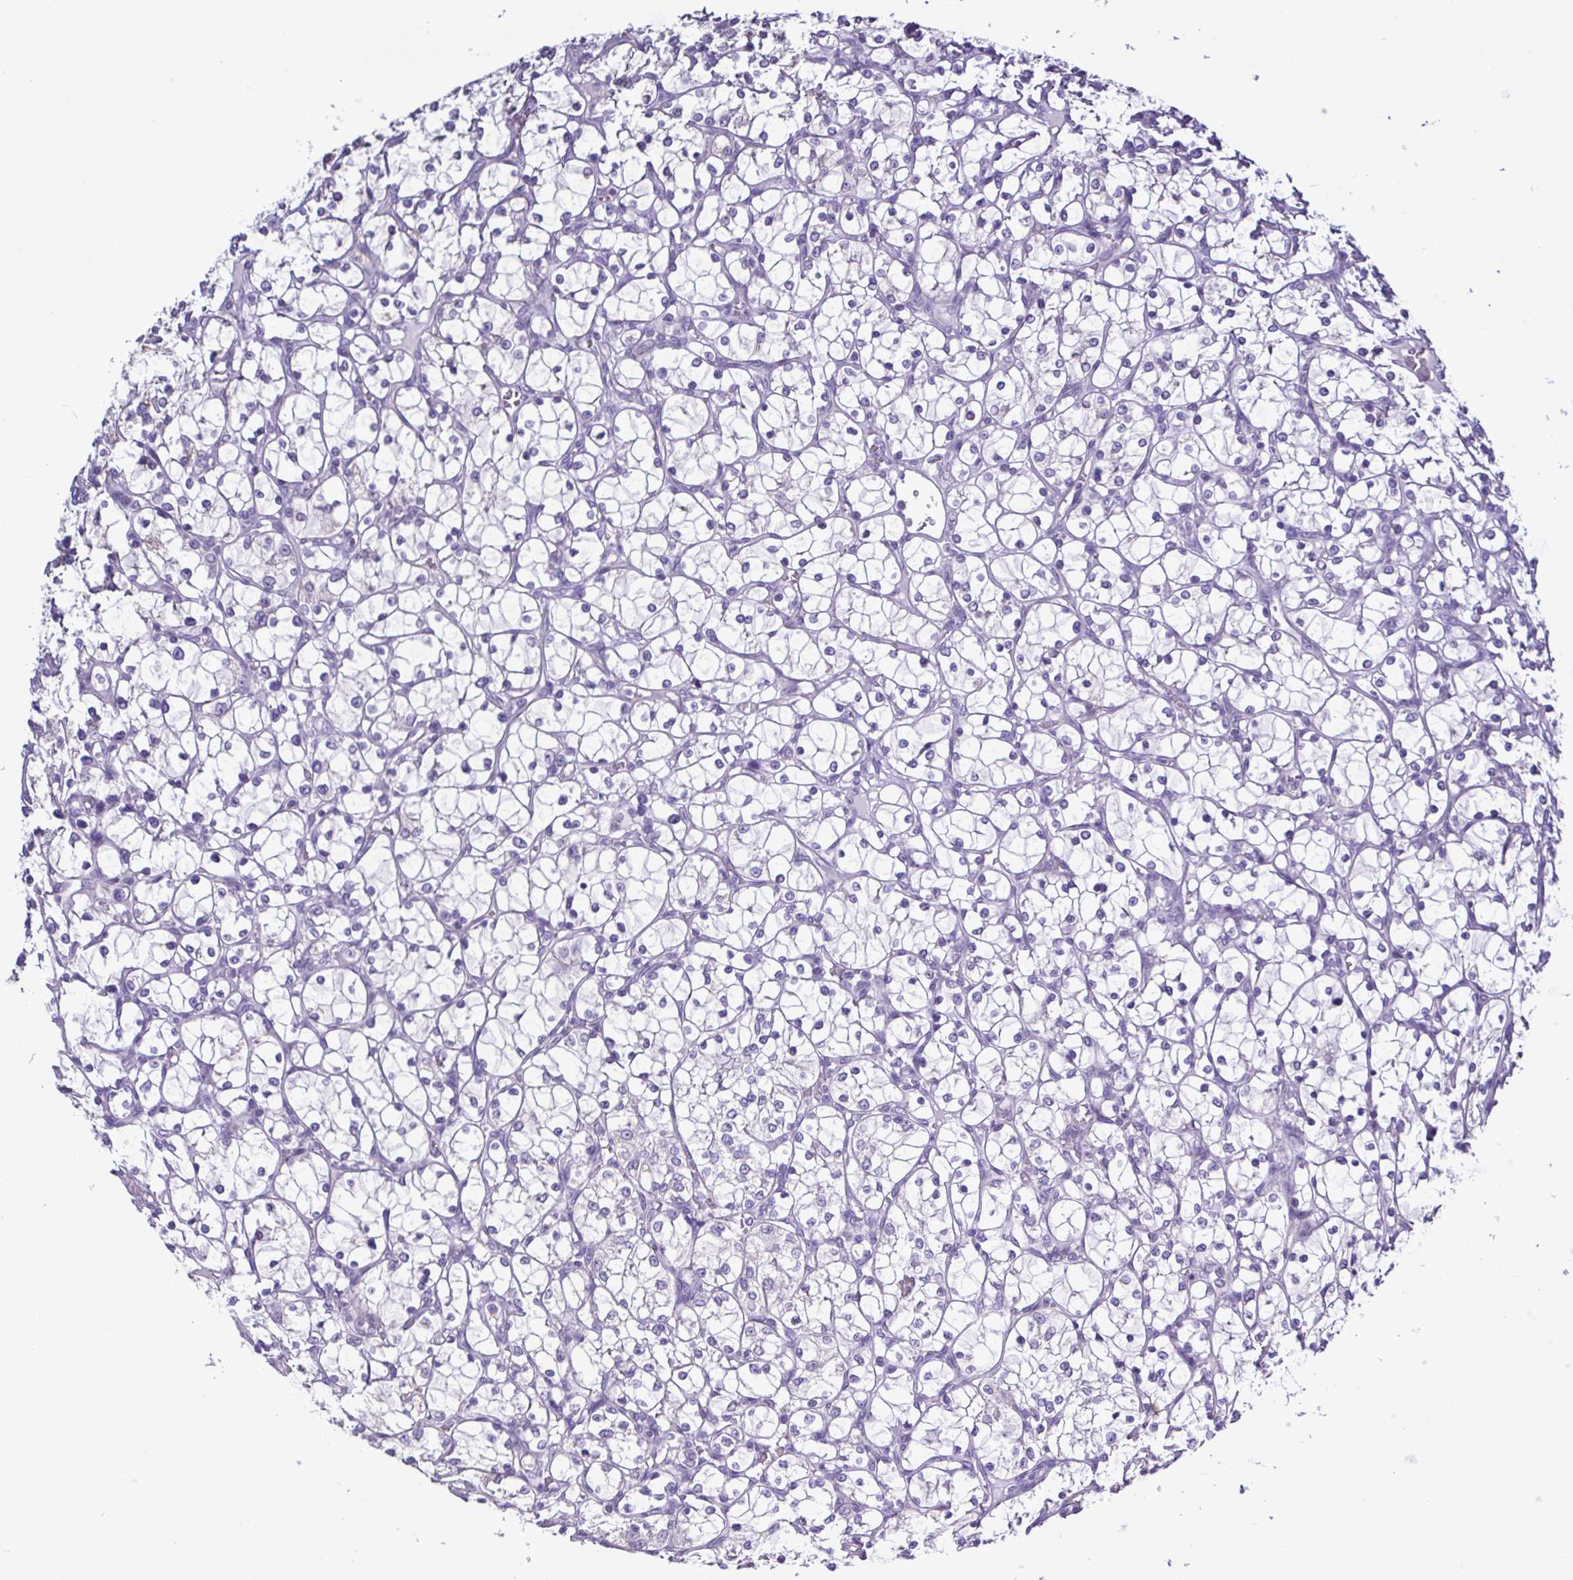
{"staining": {"intensity": "negative", "quantity": "none", "location": "none"}, "tissue": "renal cancer", "cell_type": "Tumor cells", "image_type": "cancer", "snomed": [{"axis": "morphology", "description": "Adenocarcinoma, NOS"}, {"axis": "topography", "description": "Kidney"}], "caption": "Immunohistochemistry (IHC) of renal adenocarcinoma shows no expression in tumor cells.", "gene": "PLA2G4E", "patient": {"sex": "female", "age": 69}}